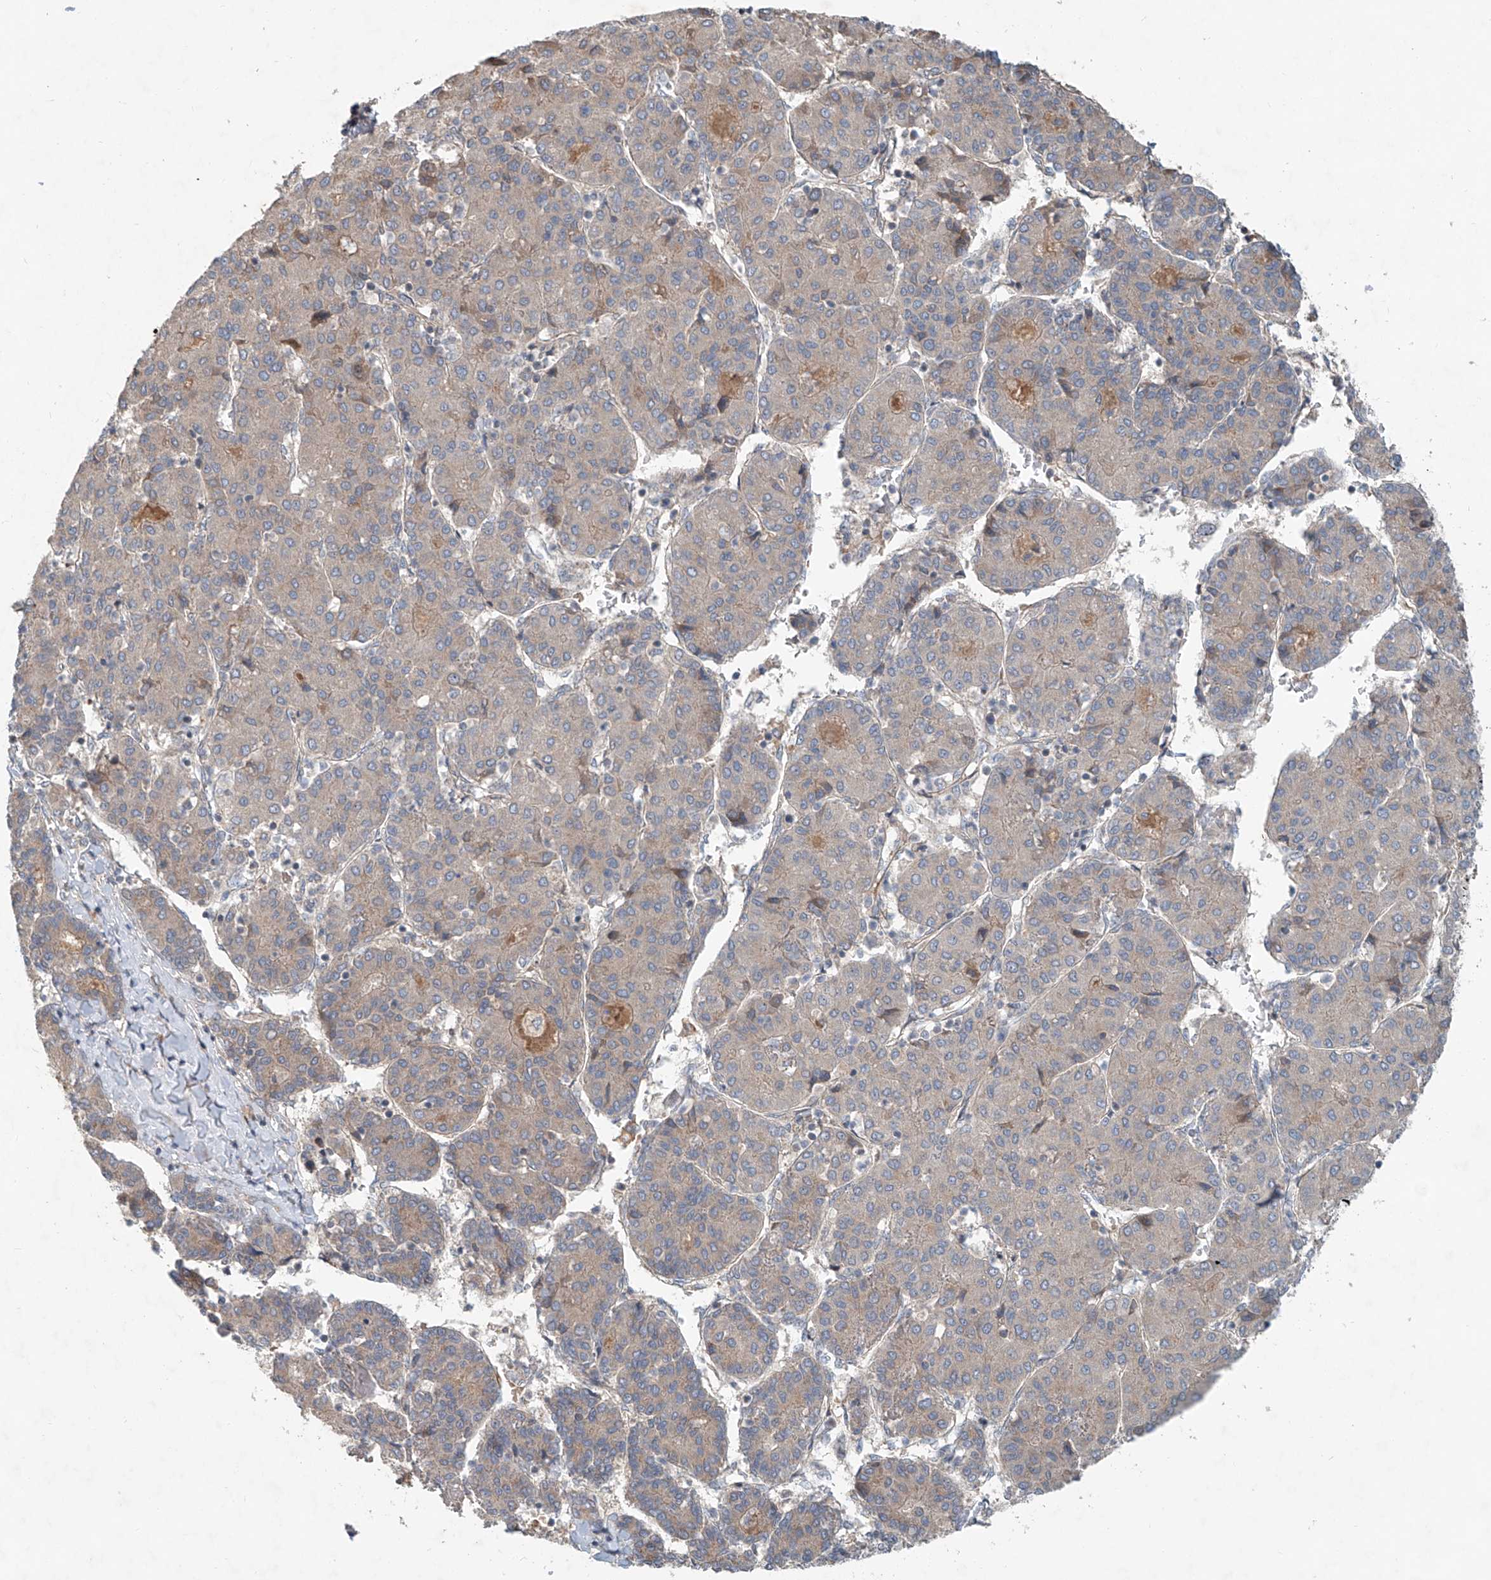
{"staining": {"intensity": "weak", "quantity": "<25%", "location": "cytoplasmic/membranous"}, "tissue": "liver cancer", "cell_type": "Tumor cells", "image_type": "cancer", "snomed": [{"axis": "morphology", "description": "Carcinoma, Hepatocellular, NOS"}, {"axis": "topography", "description": "Liver"}], "caption": "Liver hepatocellular carcinoma was stained to show a protein in brown. There is no significant expression in tumor cells.", "gene": "ADAM23", "patient": {"sex": "male", "age": 65}}